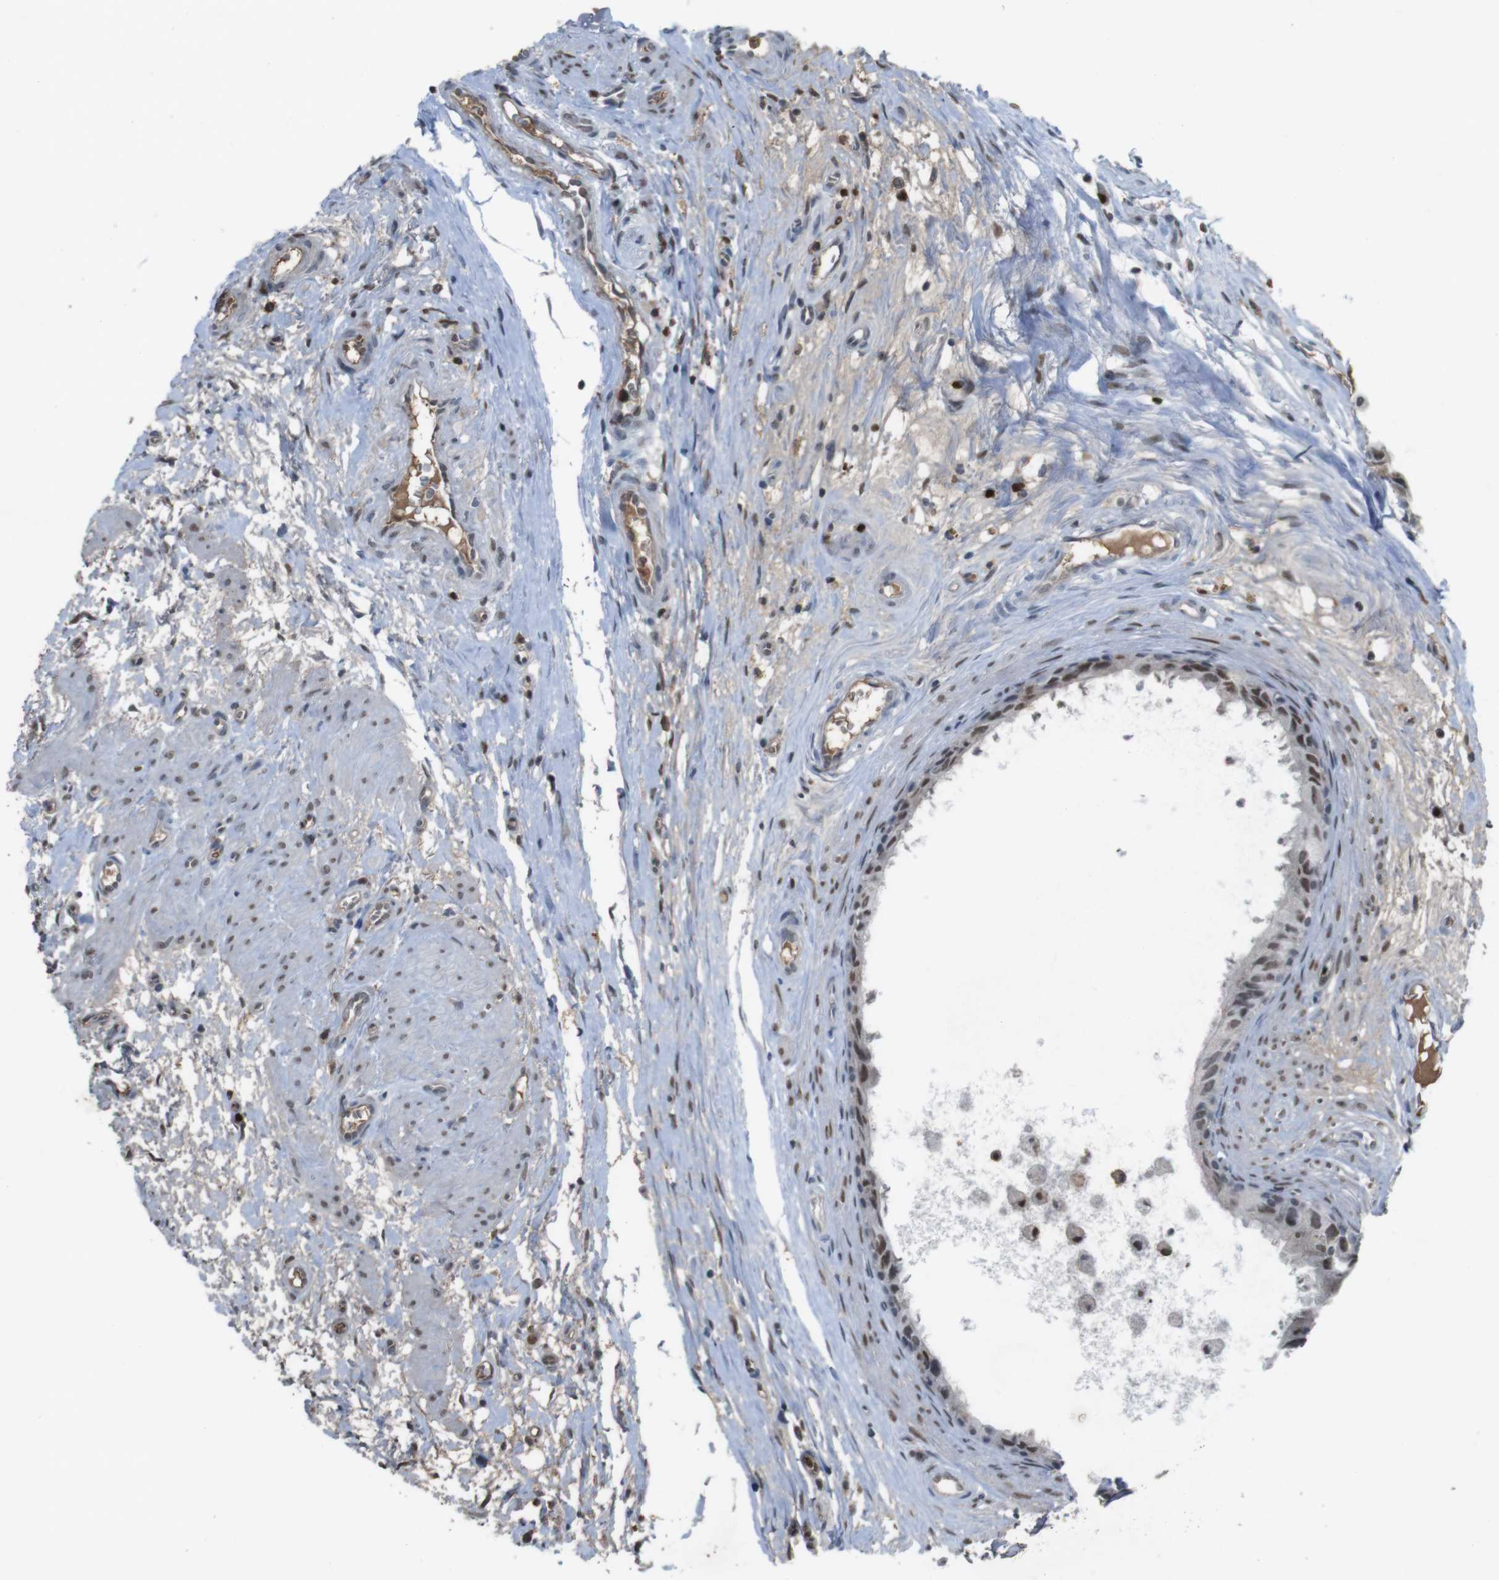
{"staining": {"intensity": "weak", "quantity": ">75%", "location": "nuclear"}, "tissue": "epididymis", "cell_type": "Glandular cells", "image_type": "normal", "snomed": [{"axis": "morphology", "description": "Normal tissue, NOS"}, {"axis": "morphology", "description": "Inflammation, NOS"}, {"axis": "topography", "description": "Epididymis"}], "caption": "Glandular cells reveal low levels of weak nuclear staining in approximately >75% of cells in benign human epididymis.", "gene": "SUB1", "patient": {"sex": "male", "age": 85}}